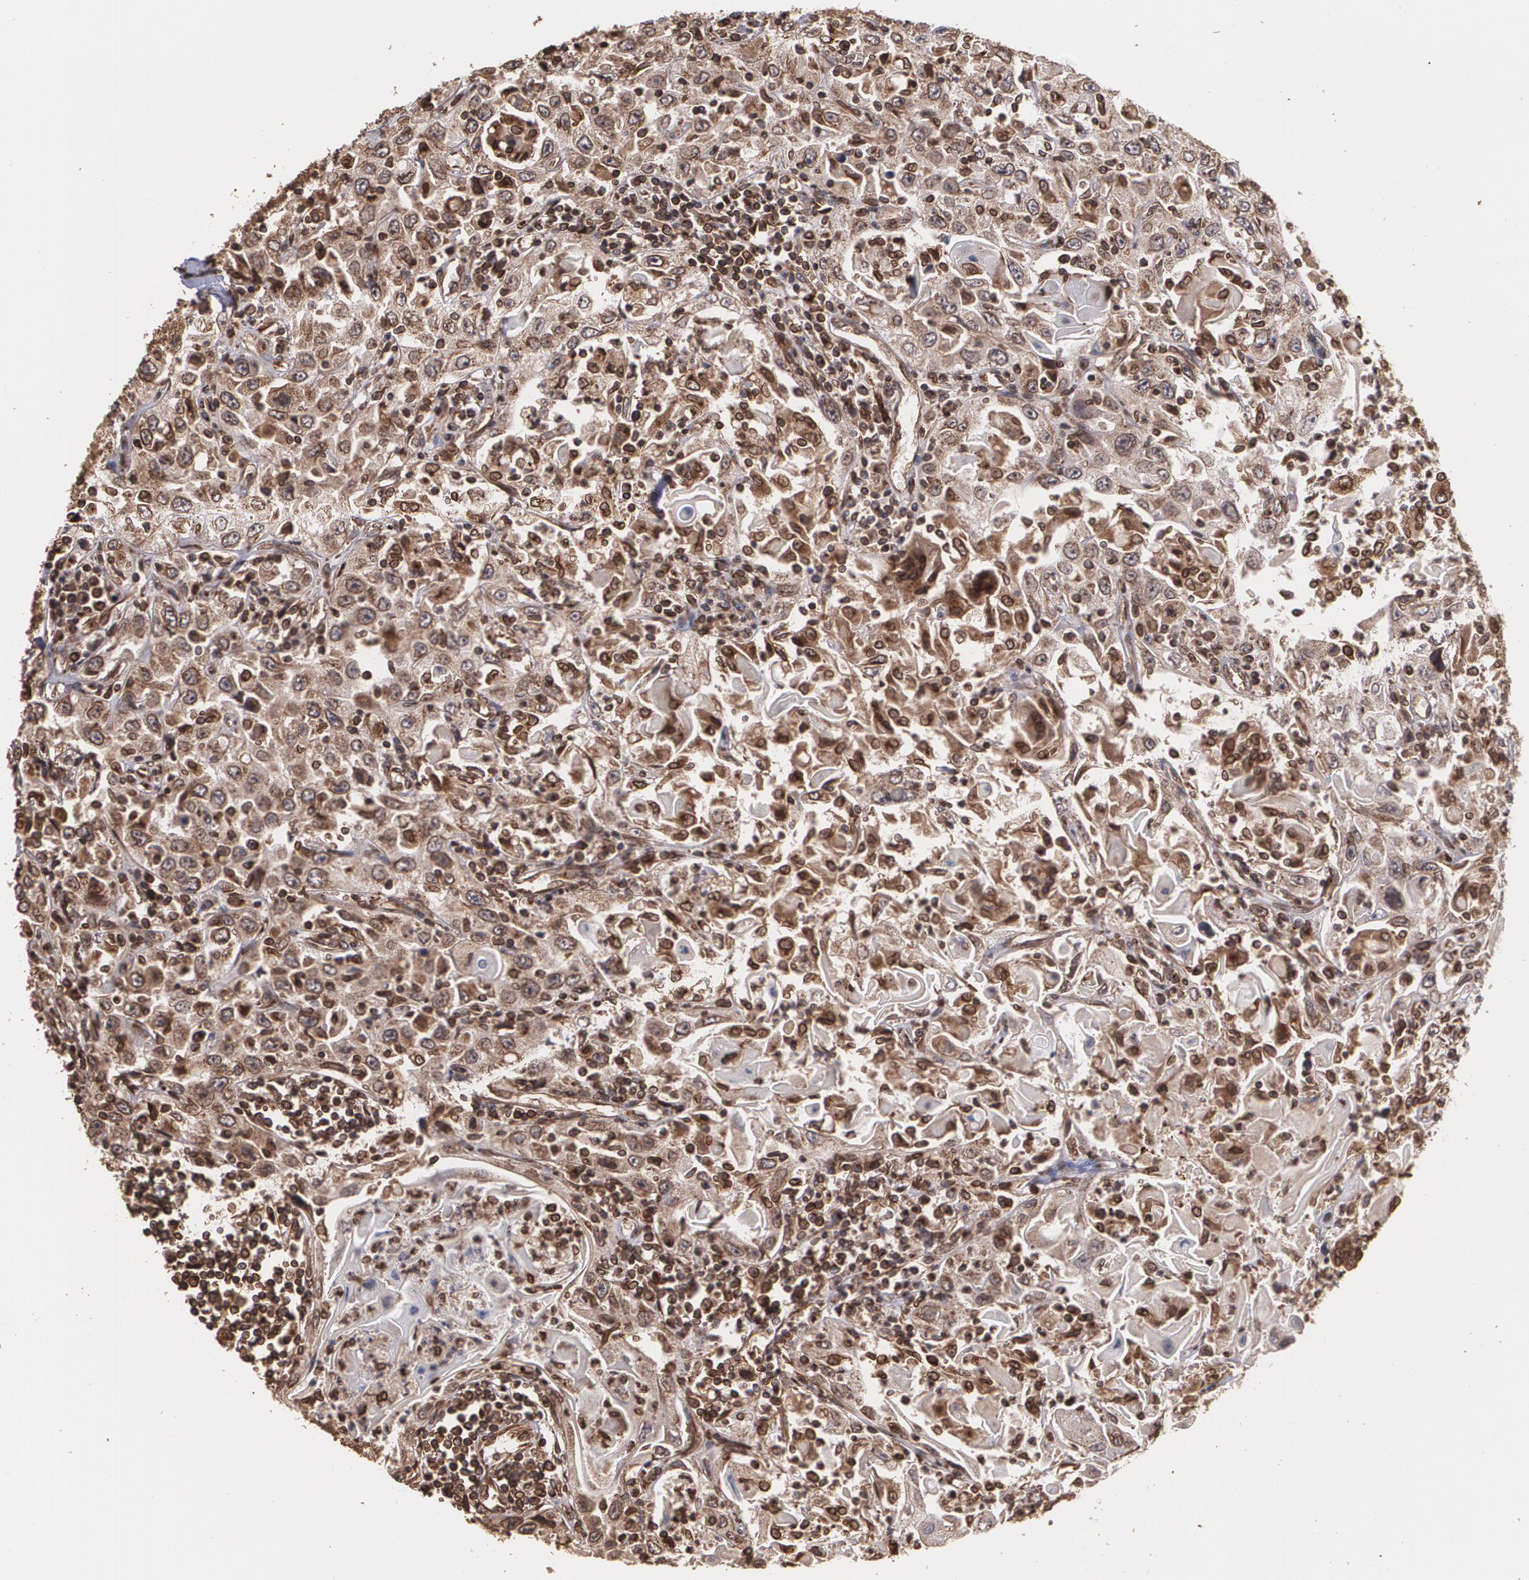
{"staining": {"intensity": "strong", "quantity": ">75%", "location": "cytoplasmic/membranous"}, "tissue": "head and neck cancer", "cell_type": "Tumor cells", "image_type": "cancer", "snomed": [{"axis": "morphology", "description": "Squamous cell carcinoma, NOS"}, {"axis": "topography", "description": "Oral tissue"}, {"axis": "topography", "description": "Head-Neck"}], "caption": "Immunohistochemical staining of head and neck cancer displays high levels of strong cytoplasmic/membranous expression in about >75% of tumor cells. (IHC, brightfield microscopy, high magnification).", "gene": "TRIP11", "patient": {"sex": "female", "age": 76}}